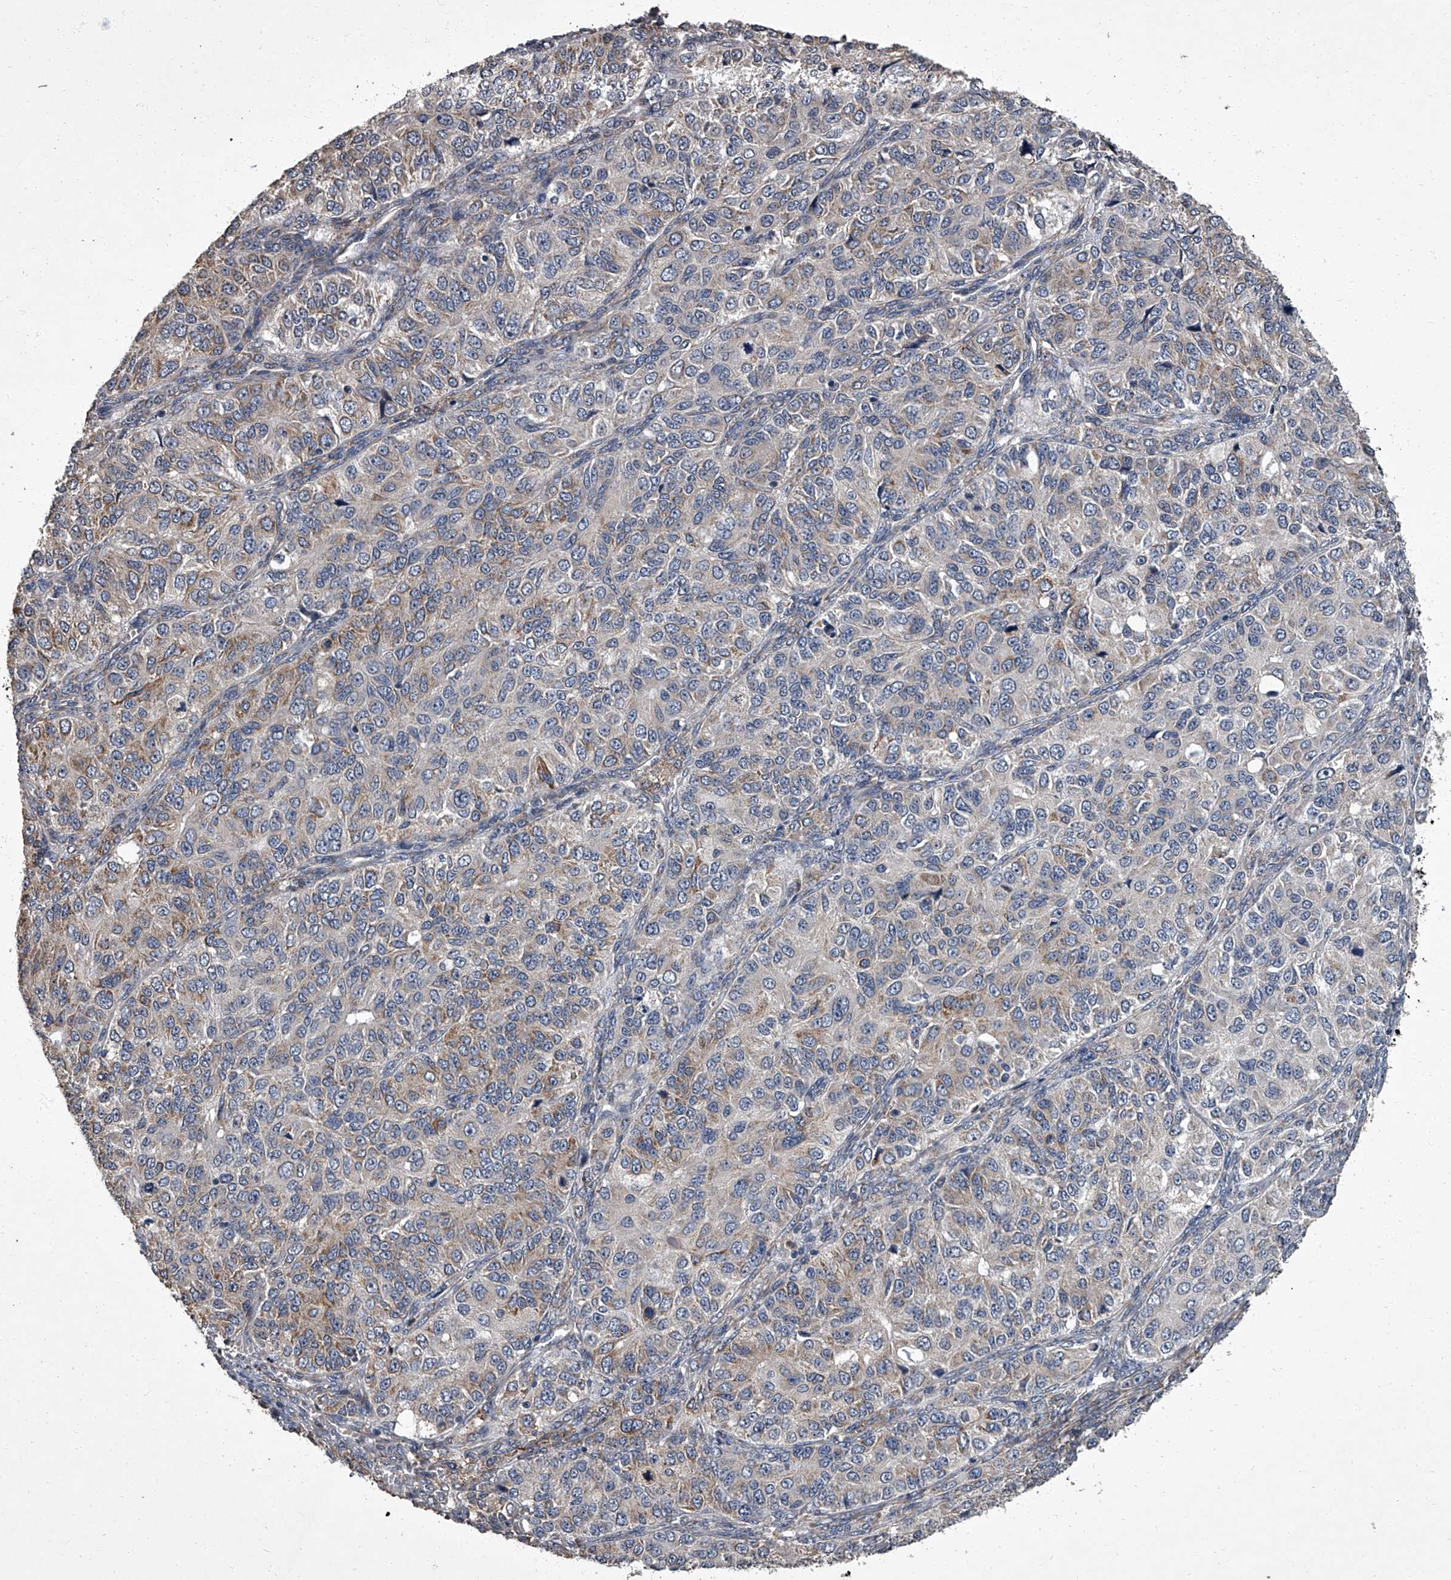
{"staining": {"intensity": "weak", "quantity": "<25%", "location": "cytoplasmic/membranous"}, "tissue": "ovarian cancer", "cell_type": "Tumor cells", "image_type": "cancer", "snomed": [{"axis": "morphology", "description": "Carcinoma, endometroid"}, {"axis": "topography", "description": "Ovary"}], "caption": "Immunohistochemical staining of ovarian endometroid carcinoma exhibits no significant expression in tumor cells.", "gene": "SIRT4", "patient": {"sex": "female", "age": 51}}